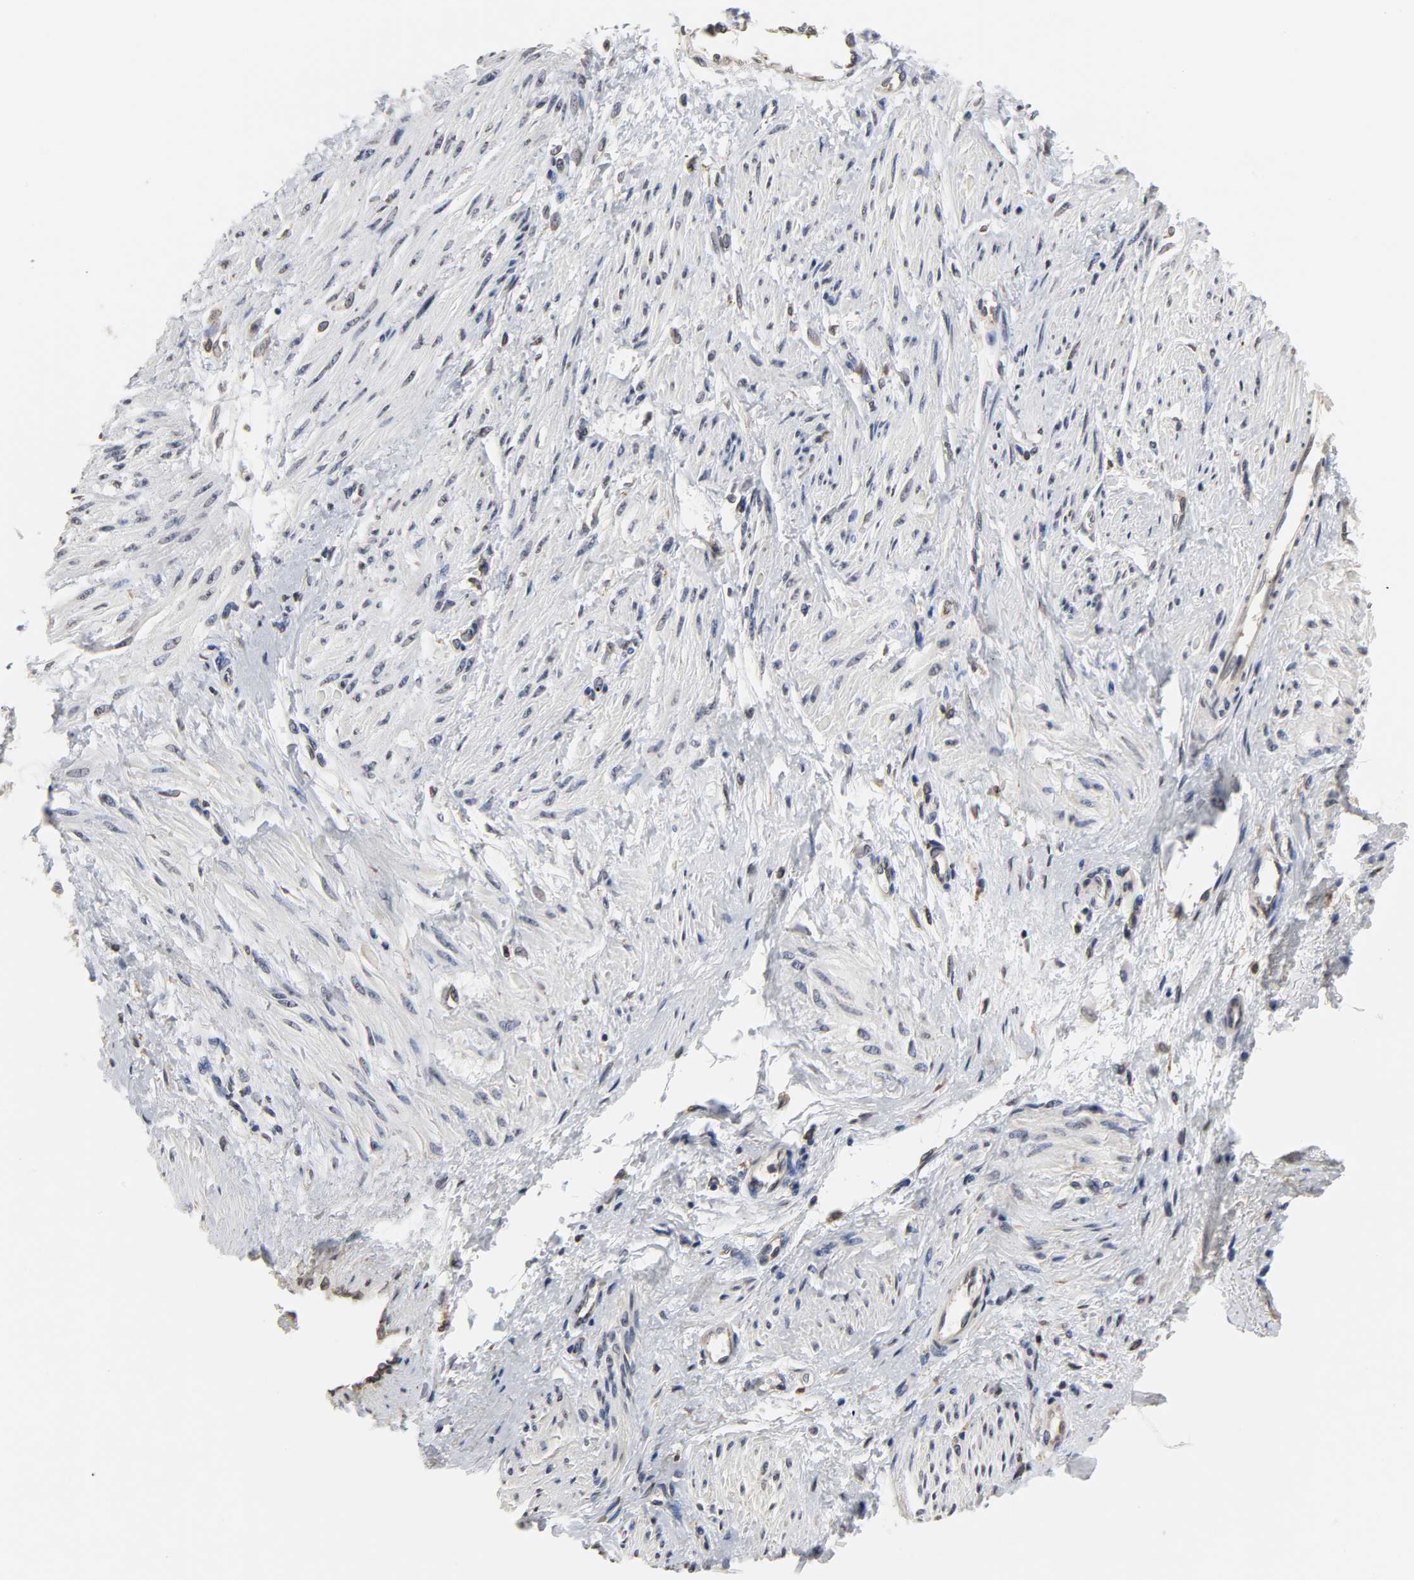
{"staining": {"intensity": "weak", "quantity": "<25%", "location": "cytoplasmic/membranous"}, "tissue": "smooth muscle", "cell_type": "Smooth muscle cells", "image_type": "normal", "snomed": [{"axis": "morphology", "description": "Normal tissue, NOS"}, {"axis": "topography", "description": "Smooth muscle"}, {"axis": "topography", "description": "Uterus"}], "caption": "The IHC photomicrograph has no significant positivity in smooth muscle cells of smooth muscle. The staining is performed using DAB (3,3'-diaminobenzidine) brown chromogen with nuclei counter-stained in using hematoxylin.", "gene": "HCK", "patient": {"sex": "female", "age": 39}}